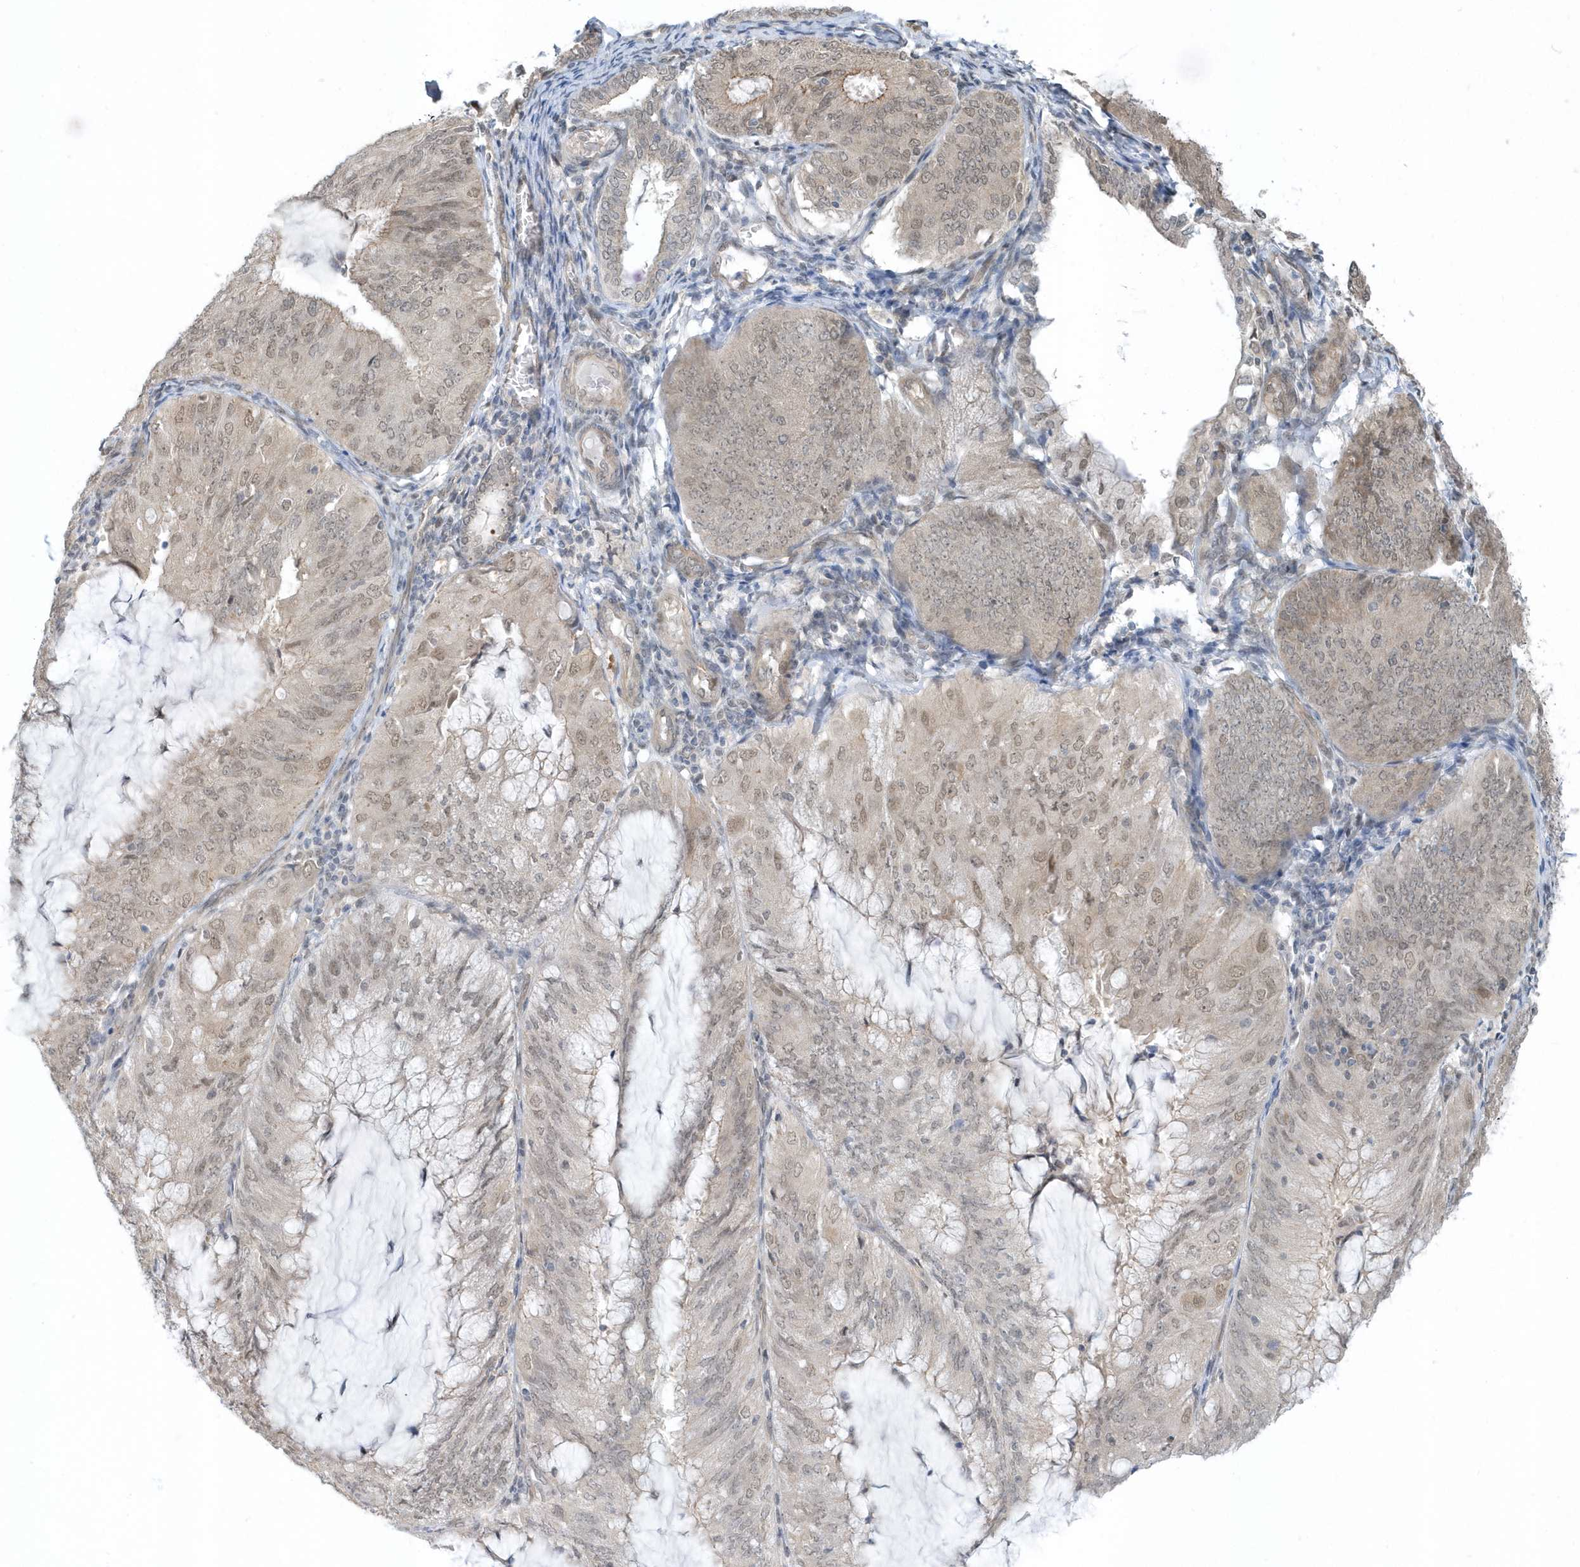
{"staining": {"intensity": "weak", "quantity": ">75%", "location": "nuclear"}, "tissue": "endometrial cancer", "cell_type": "Tumor cells", "image_type": "cancer", "snomed": [{"axis": "morphology", "description": "Adenocarcinoma, NOS"}, {"axis": "topography", "description": "Endometrium"}], "caption": "Tumor cells reveal low levels of weak nuclear positivity in about >75% of cells in human endometrial cancer.", "gene": "USP53", "patient": {"sex": "female", "age": 81}}